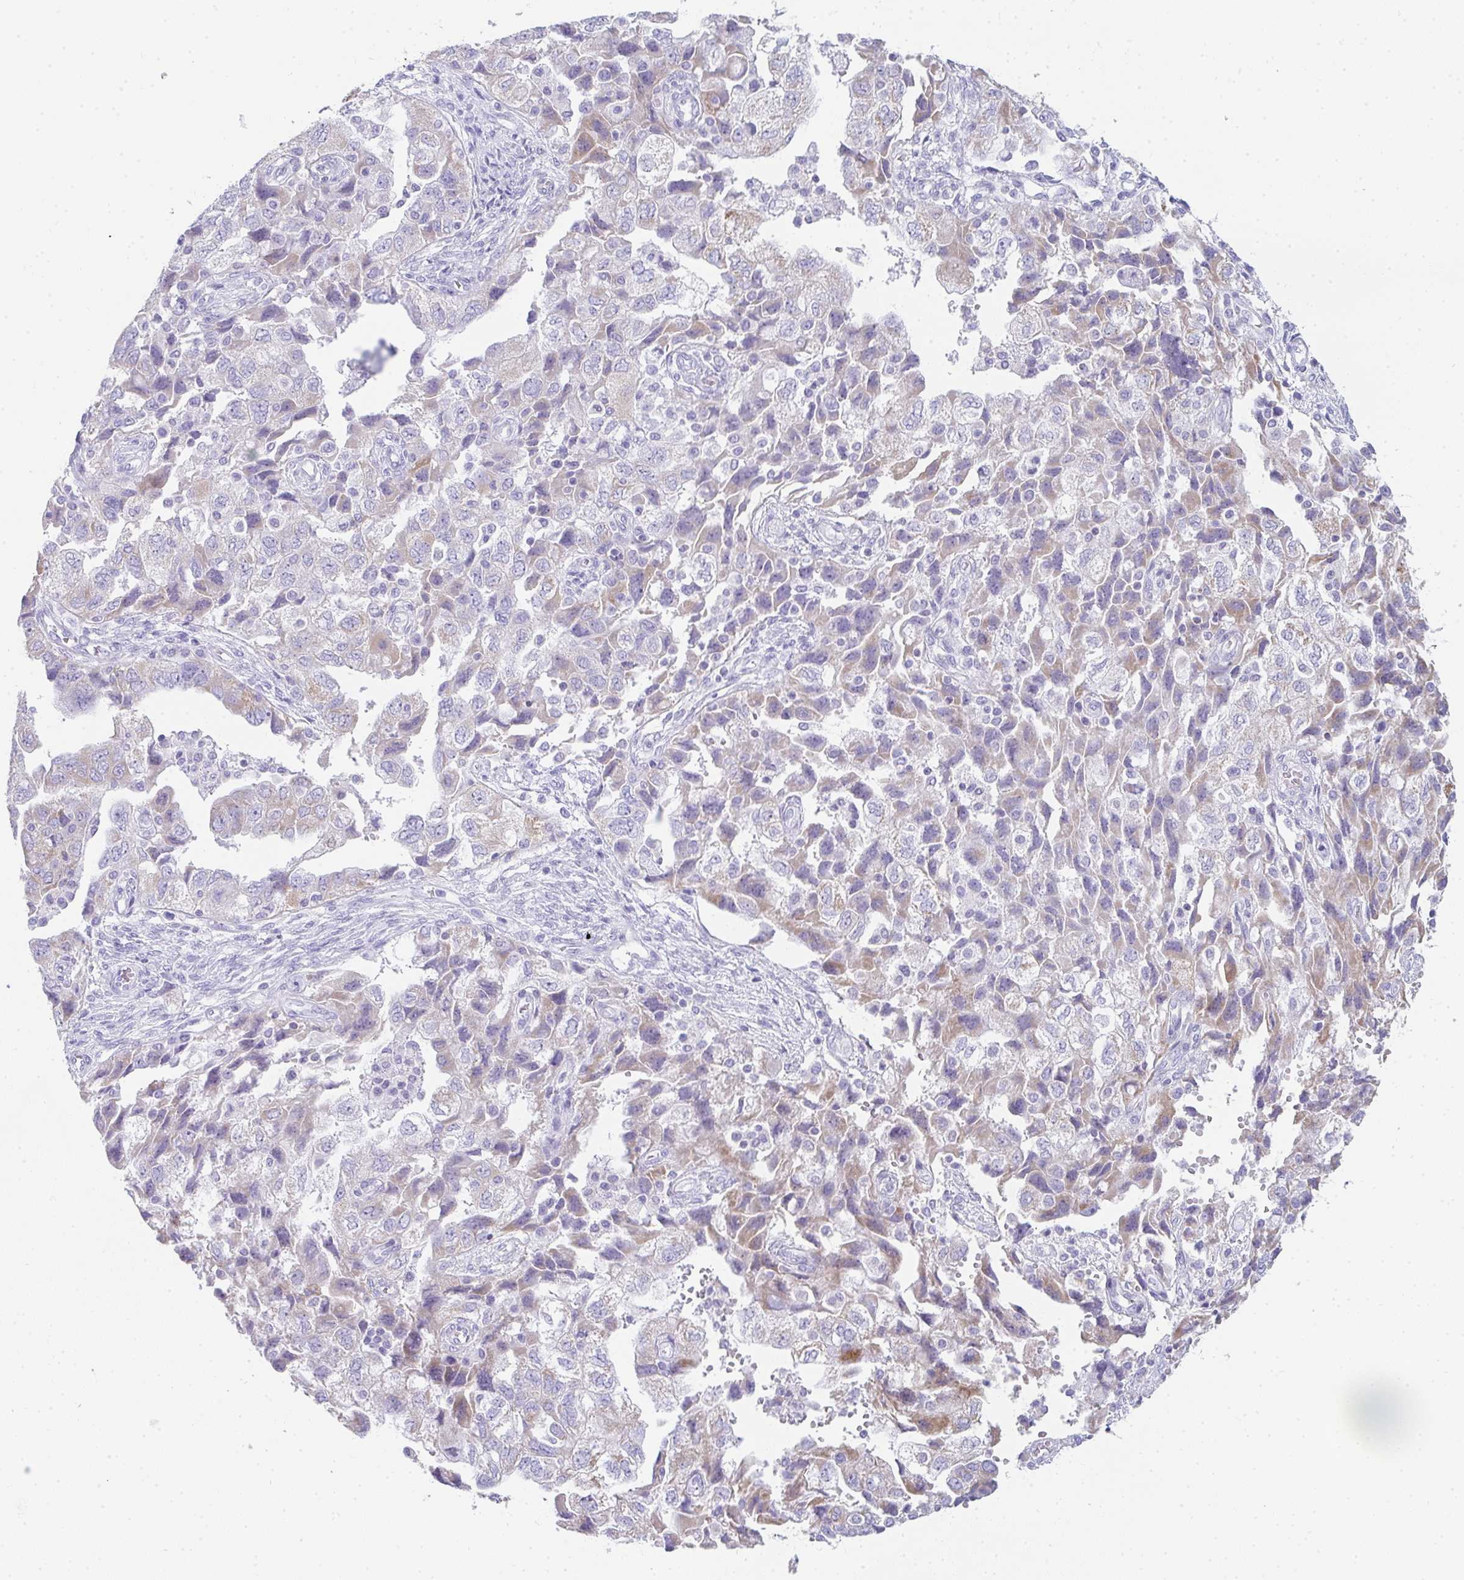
{"staining": {"intensity": "weak", "quantity": "25%-75%", "location": "cytoplasmic/membranous"}, "tissue": "ovarian cancer", "cell_type": "Tumor cells", "image_type": "cancer", "snomed": [{"axis": "morphology", "description": "Carcinoma, NOS"}, {"axis": "morphology", "description": "Cystadenocarcinoma, serous, NOS"}, {"axis": "topography", "description": "Ovary"}], "caption": "Carcinoma (ovarian) stained with a brown dye exhibits weak cytoplasmic/membranous positive expression in approximately 25%-75% of tumor cells.", "gene": "RLF", "patient": {"sex": "female", "age": 69}}